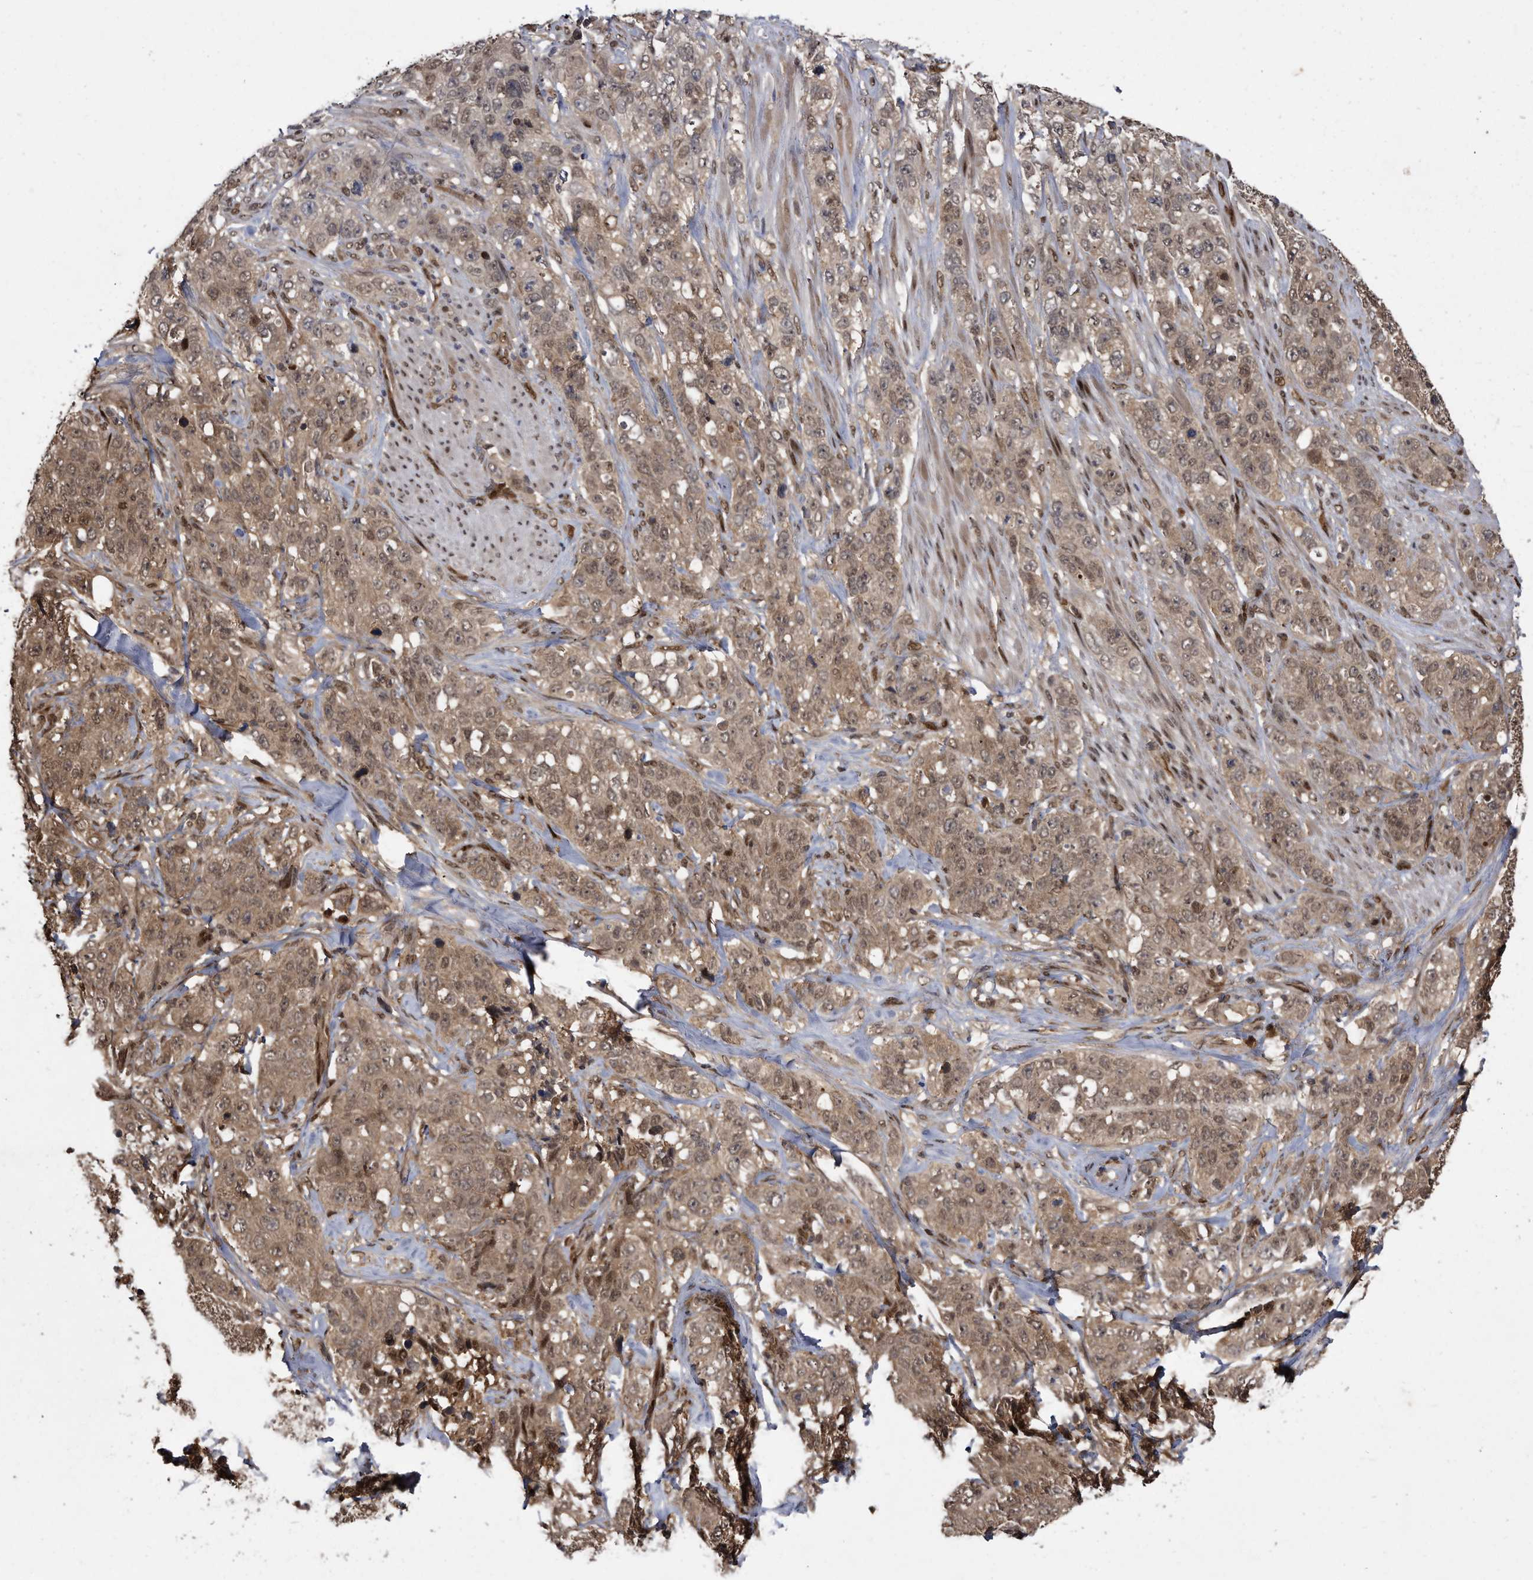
{"staining": {"intensity": "moderate", "quantity": ">75%", "location": "cytoplasmic/membranous"}, "tissue": "stomach cancer", "cell_type": "Tumor cells", "image_type": "cancer", "snomed": [{"axis": "morphology", "description": "Adenocarcinoma, NOS"}, {"axis": "topography", "description": "Stomach"}], "caption": "Protein expression analysis of stomach cancer displays moderate cytoplasmic/membranous expression in about >75% of tumor cells.", "gene": "RAD23B", "patient": {"sex": "male", "age": 48}}